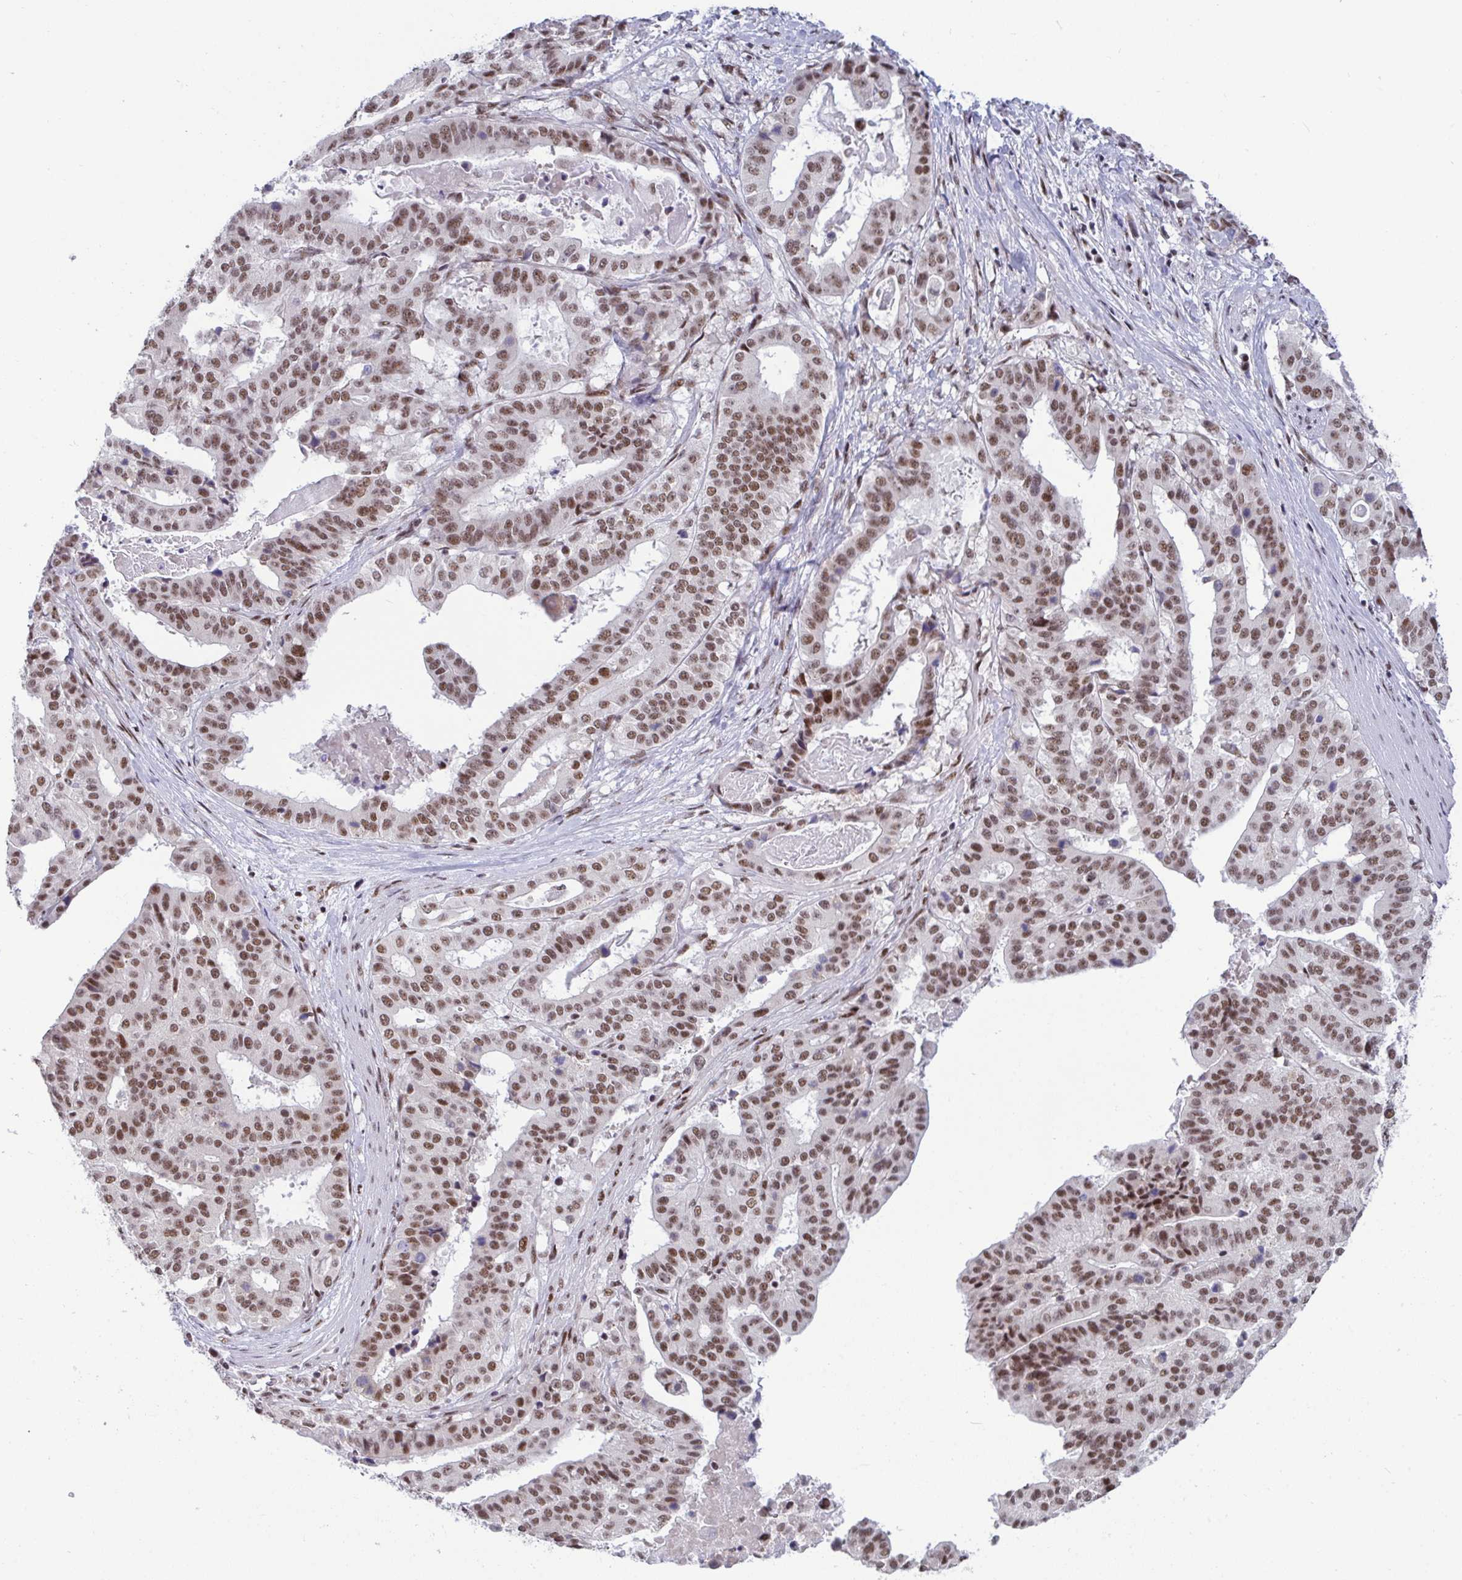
{"staining": {"intensity": "moderate", "quantity": ">75%", "location": "nuclear"}, "tissue": "stomach cancer", "cell_type": "Tumor cells", "image_type": "cancer", "snomed": [{"axis": "morphology", "description": "Adenocarcinoma, NOS"}, {"axis": "topography", "description": "Stomach"}], "caption": "Tumor cells display medium levels of moderate nuclear staining in approximately >75% of cells in human stomach adenocarcinoma.", "gene": "WBP11", "patient": {"sex": "male", "age": 48}}